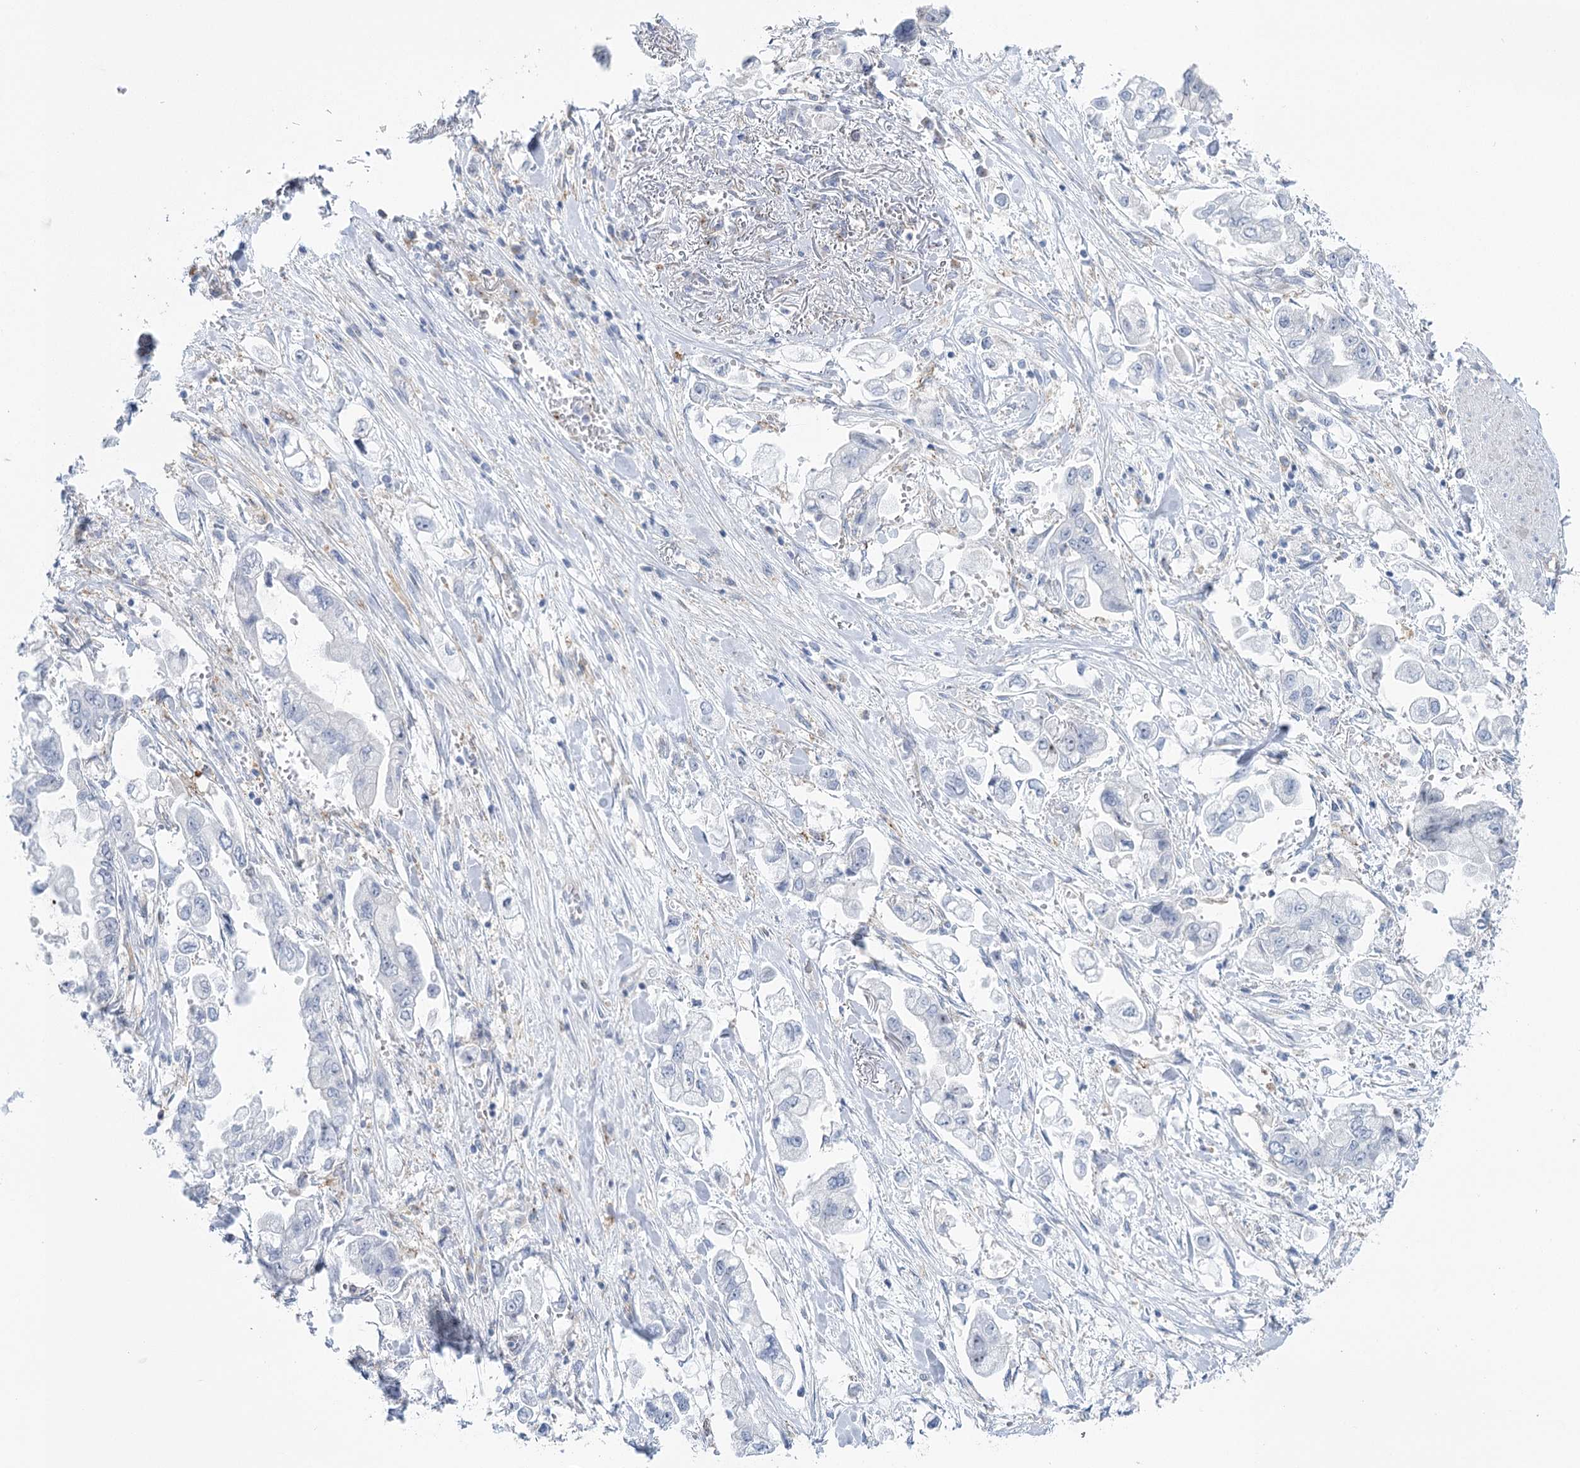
{"staining": {"intensity": "negative", "quantity": "none", "location": "none"}, "tissue": "stomach cancer", "cell_type": "Tumor cells", "image_type": "cancer", "snomed": [{"axis": "morphology", "description": "Adenocarcinoma, NOS"}, {"axis": "topography", "description": "Stomach"}], "caption": "The micrograph exhibits no staining of tumor cells in adenocarcinoma (stomach).", "gene": "CCDC88A", "patient": {"sex": "male", "age": 62}}